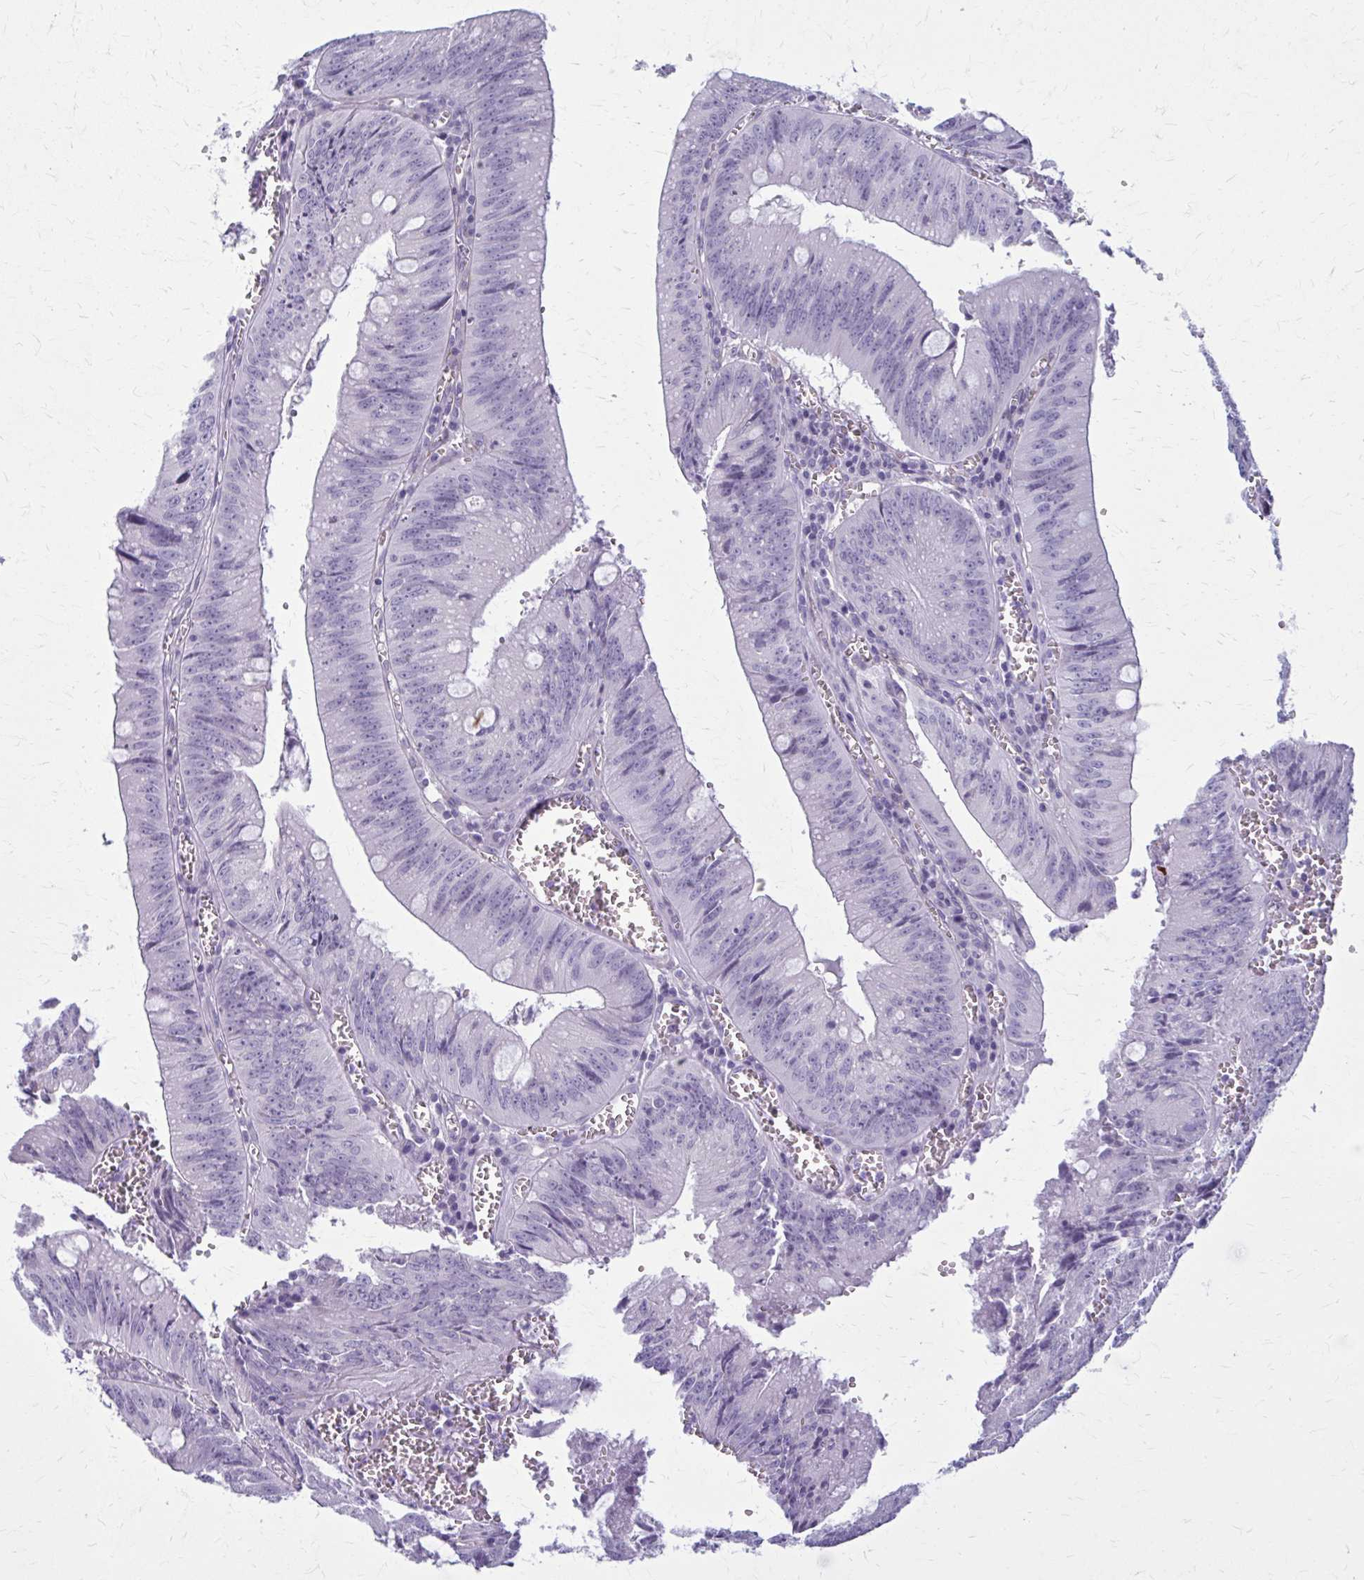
{"staining": {"intensity": "negative", "quantity": "none", "location": "none"}, "tissue": "colorectal cancer", "cell_type": "Tumor cells", "image_type": "cancer", "snomed": [{"axis": "morphology", "description": "Adenocarcinoma, NOS"}, {"axis": "topography", "description": "Rectum"}], "caption": "This histopathology image is of colorectal cancer stained with immunohistochemistry (IHC) to label a protein in brown with the nuclei are counter-stained blue. There is no staining in tumor cells.", "gene": "CASQ2", "patient": {"sex": "female", "age": 81}}